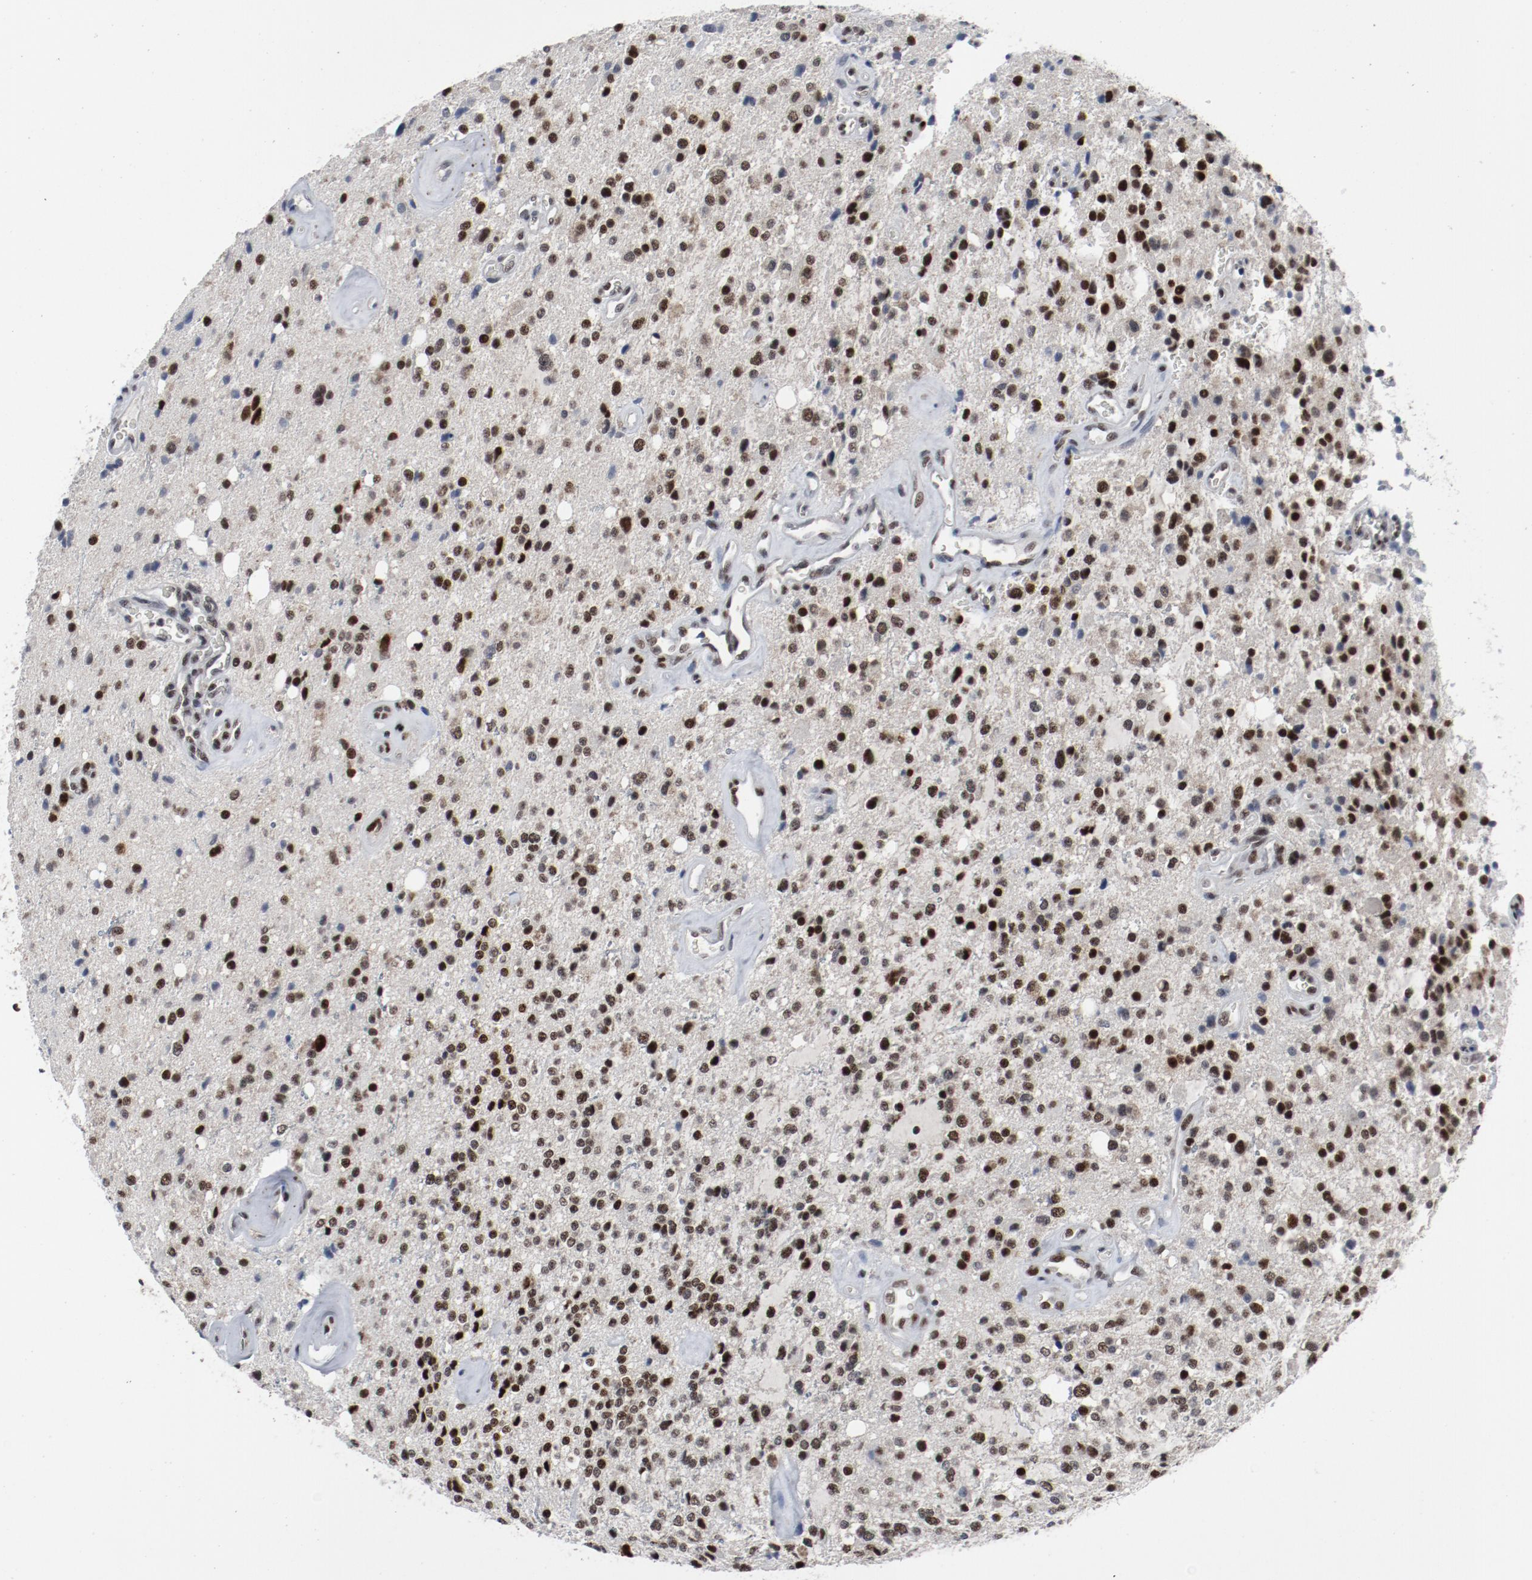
{"staining": {"intensity": "strong", "quantity": ">75%", "location": "nuclear"}, "tissue": "glioma", "cell_type": "Tumor cells", "image_type": "cancer", "snomed": [{"axis": "morphology", "description": "Glioma, malignant, High grade"}, {"axis": "topography", "description": "Brain"}], "caption": "Protein staining shows strong nuclear positivity in about >75% of tumor cells in glioma.", "gene": "JMJD6", "patient": {"sex": "male", "age": 47}}